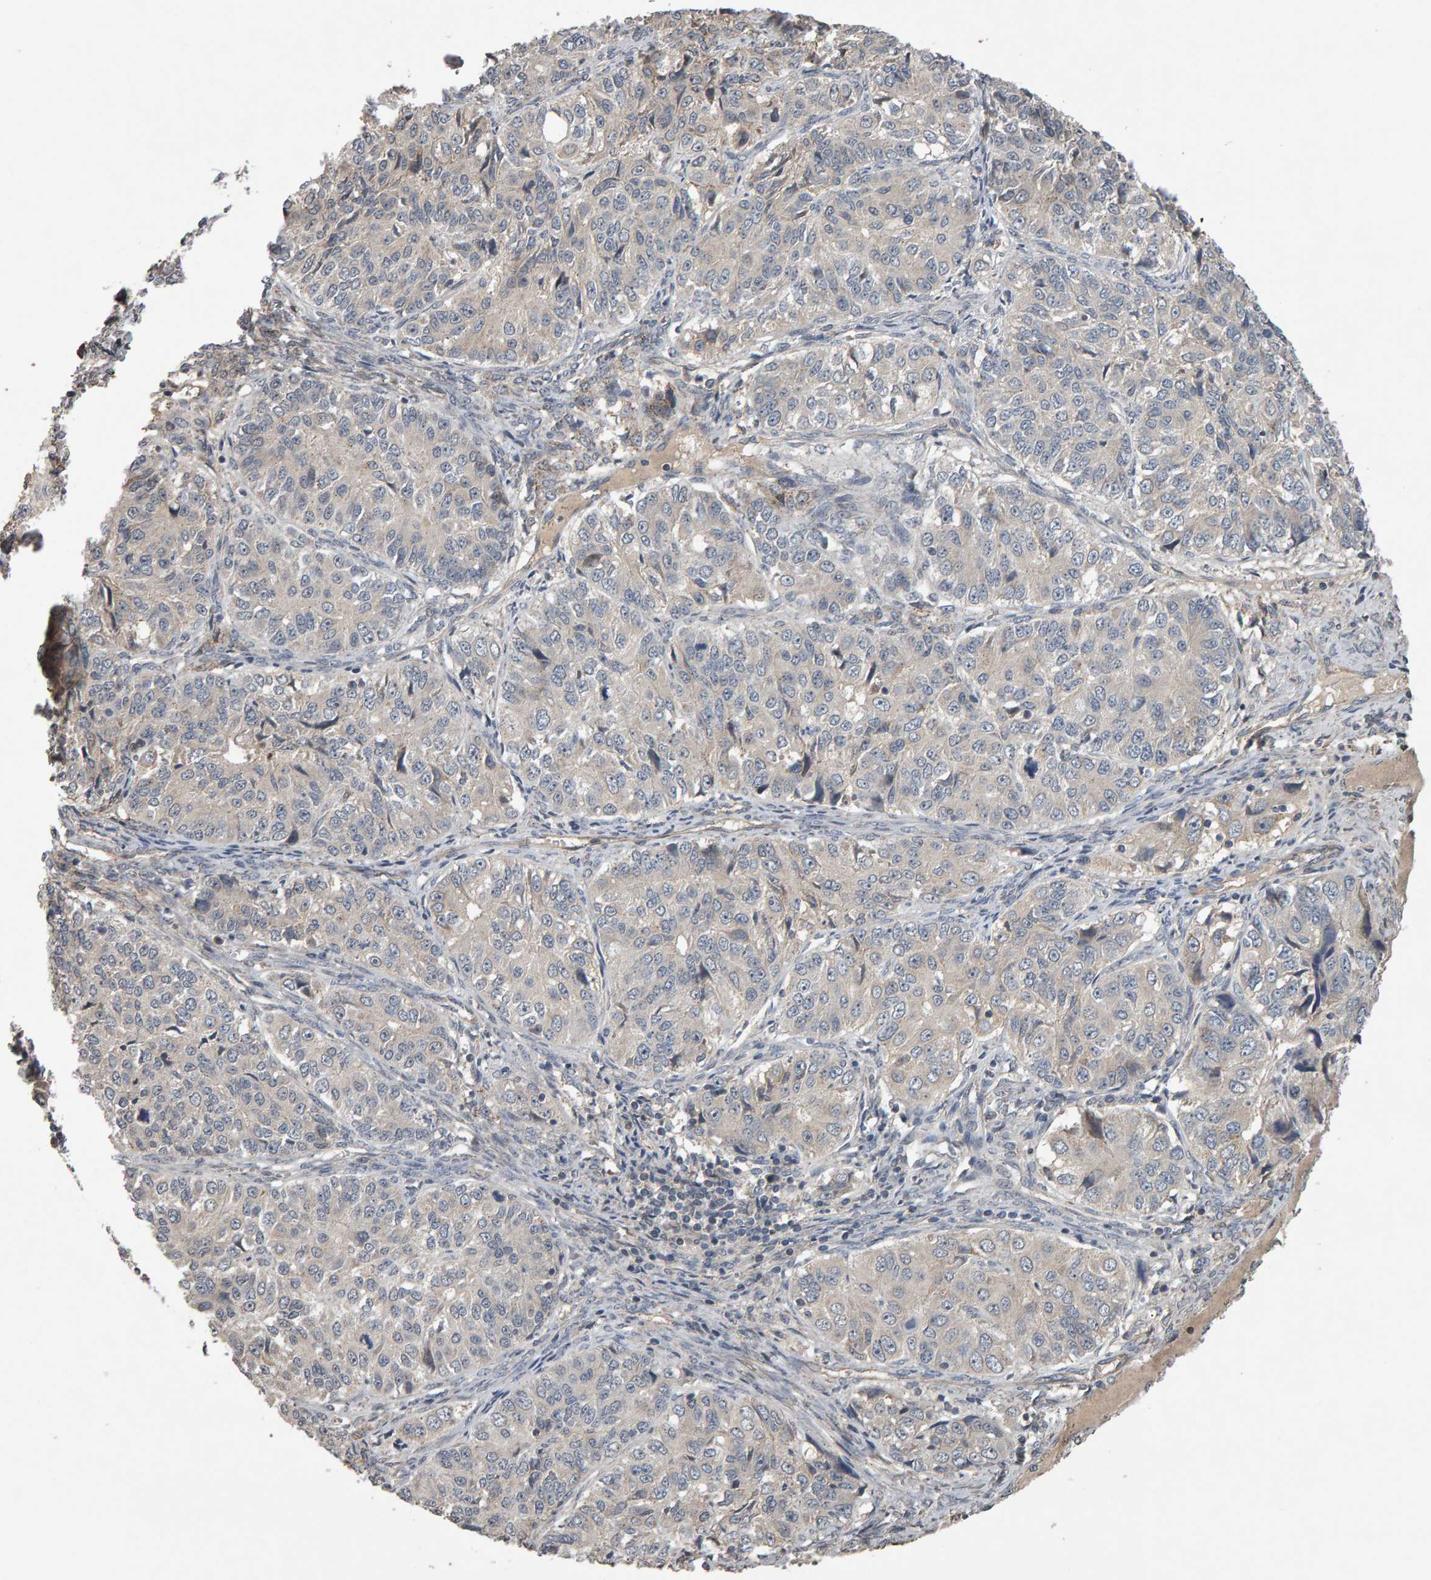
{"staining": {"intensity": "negative", "quantity": "none", "location": "none"}, "tissue": "ovarian cancer", "cell_type": "Tumor cells", "image_type": "cancer", "snomed": [{"axis": "morphology", "description": "Carcinoma, endometroid"}, {"axis": "topography", "description": "Ovary"}], "caption": "This histopathology image is of ovarian endometroid carcinoma stained with immunohistochemistry (IHC) to label a protein in brown with the nuclei are counter-stained blue. There is no expression in tumor cells.", "gene": "COASY", "patient": {"sex": "female", "age": 51}}